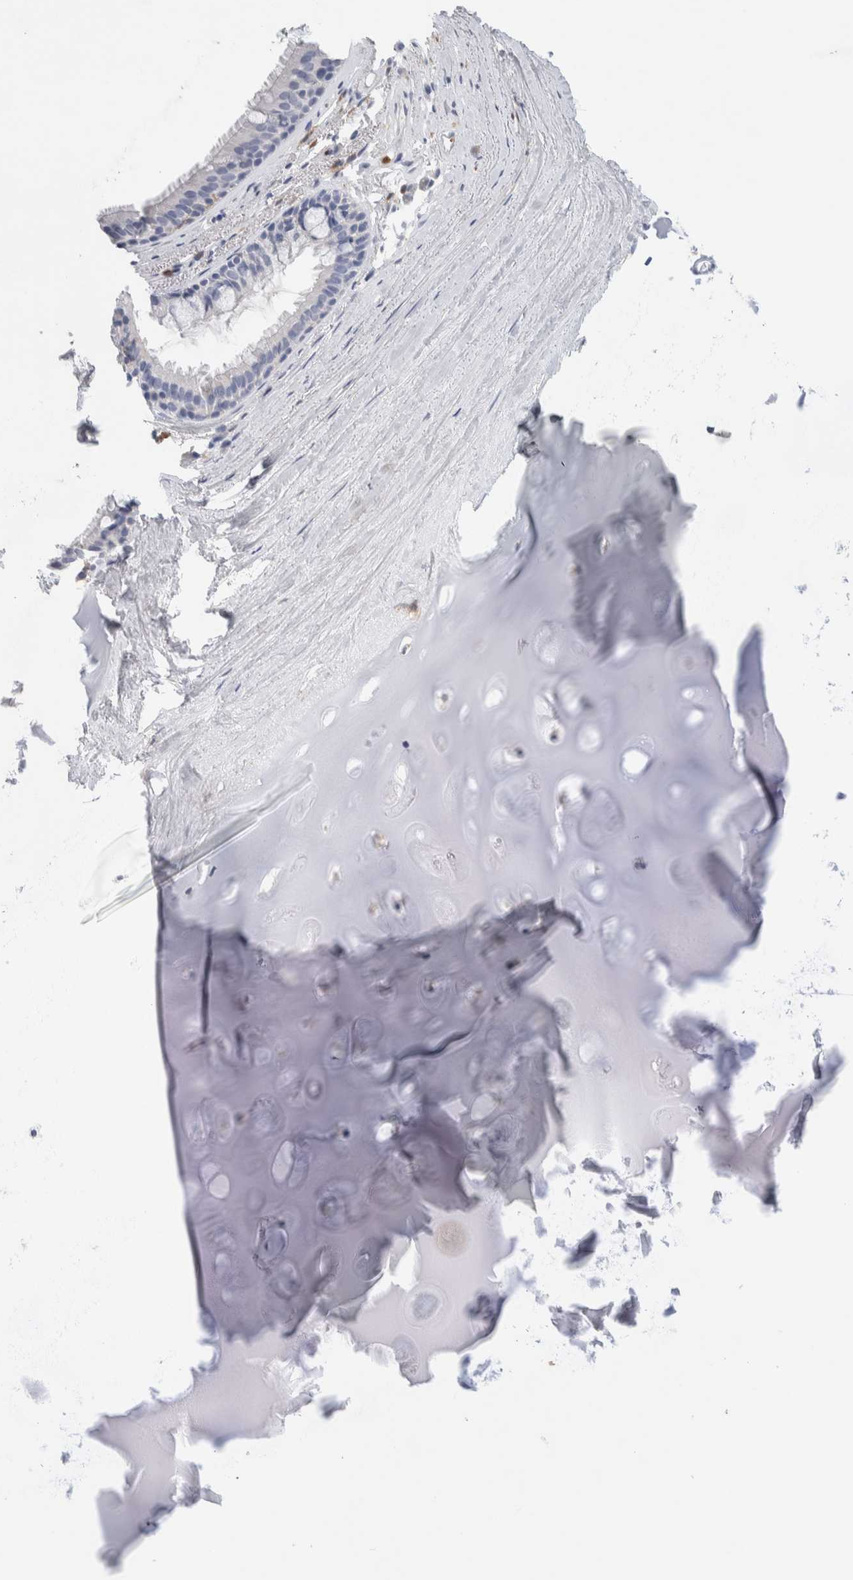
{"staining": {"intensity": "negative", "quantity": "none", "location": "none"}, "tissue": "bronchus", "cell_type": "Respiratory epithelial cells", "image_type": "normal", "snomed": [{"axis": "morphology", "description": "Normal tissue, NOS"}, {"axis": "topography", "description": "Cartilage tissue"}], "caption": "IHC photomicrograph of normal bronchus: bronchus stained with DAB (3,3'-diaminobenzidine) reveals no significant protein positivity in respiratory epithelial cells. (Brightfield microscopy of DAB (3,3'-diaminobenzidine) immunohistochemistry at high magnification).", "gene": "NCF2", "patient": {"sex": "female", "age": 63}}